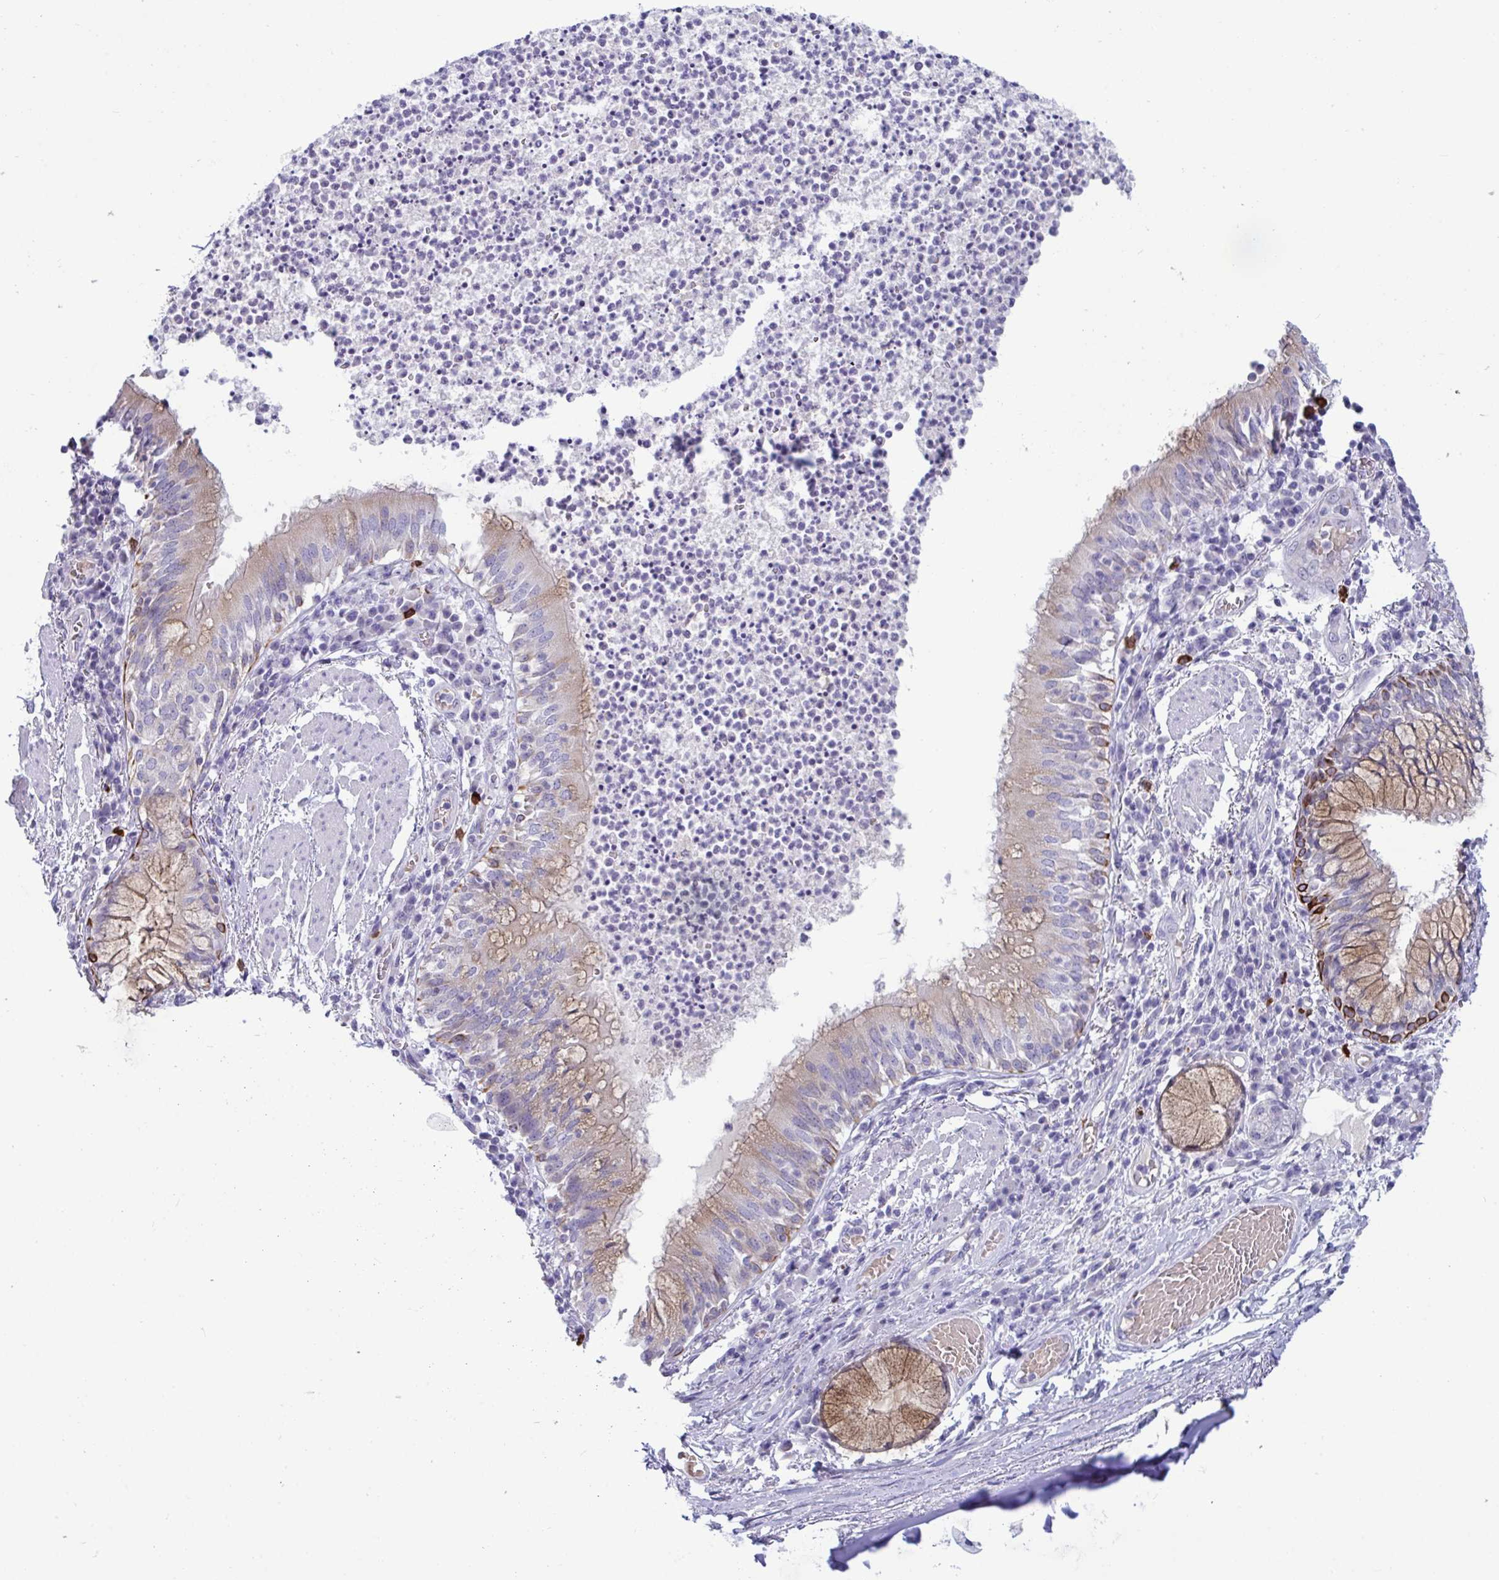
{"staining": {"intensity": "strong", "quantity": "25%-75%", "location": "cytoplasmic/membranous"}, "tissue": "bronchus", "cell_type": "Respiratory epithelial cells", "image_type": "normal", "snomed": [{"axis": "morphology", "description": "Normal tissue, NOS"}, {"axis": "topography", "description": "Lymph node"}, {"axis": "topography", "description": "Bronchus"}], "caption": "Immunohistochemical staining of benign human bronchus reveals 25%-75% levels of strong cytoplasmic/membranous protein positivity in about 25%-75% of respiratory epithelial cells. The protein is stained brown, and the nuclei are stained in blue (DAB IHC with brightfield microscopy, high magnification).", "gene": "TAS2R38", "patient": {"sex": "male", "age": 56}}